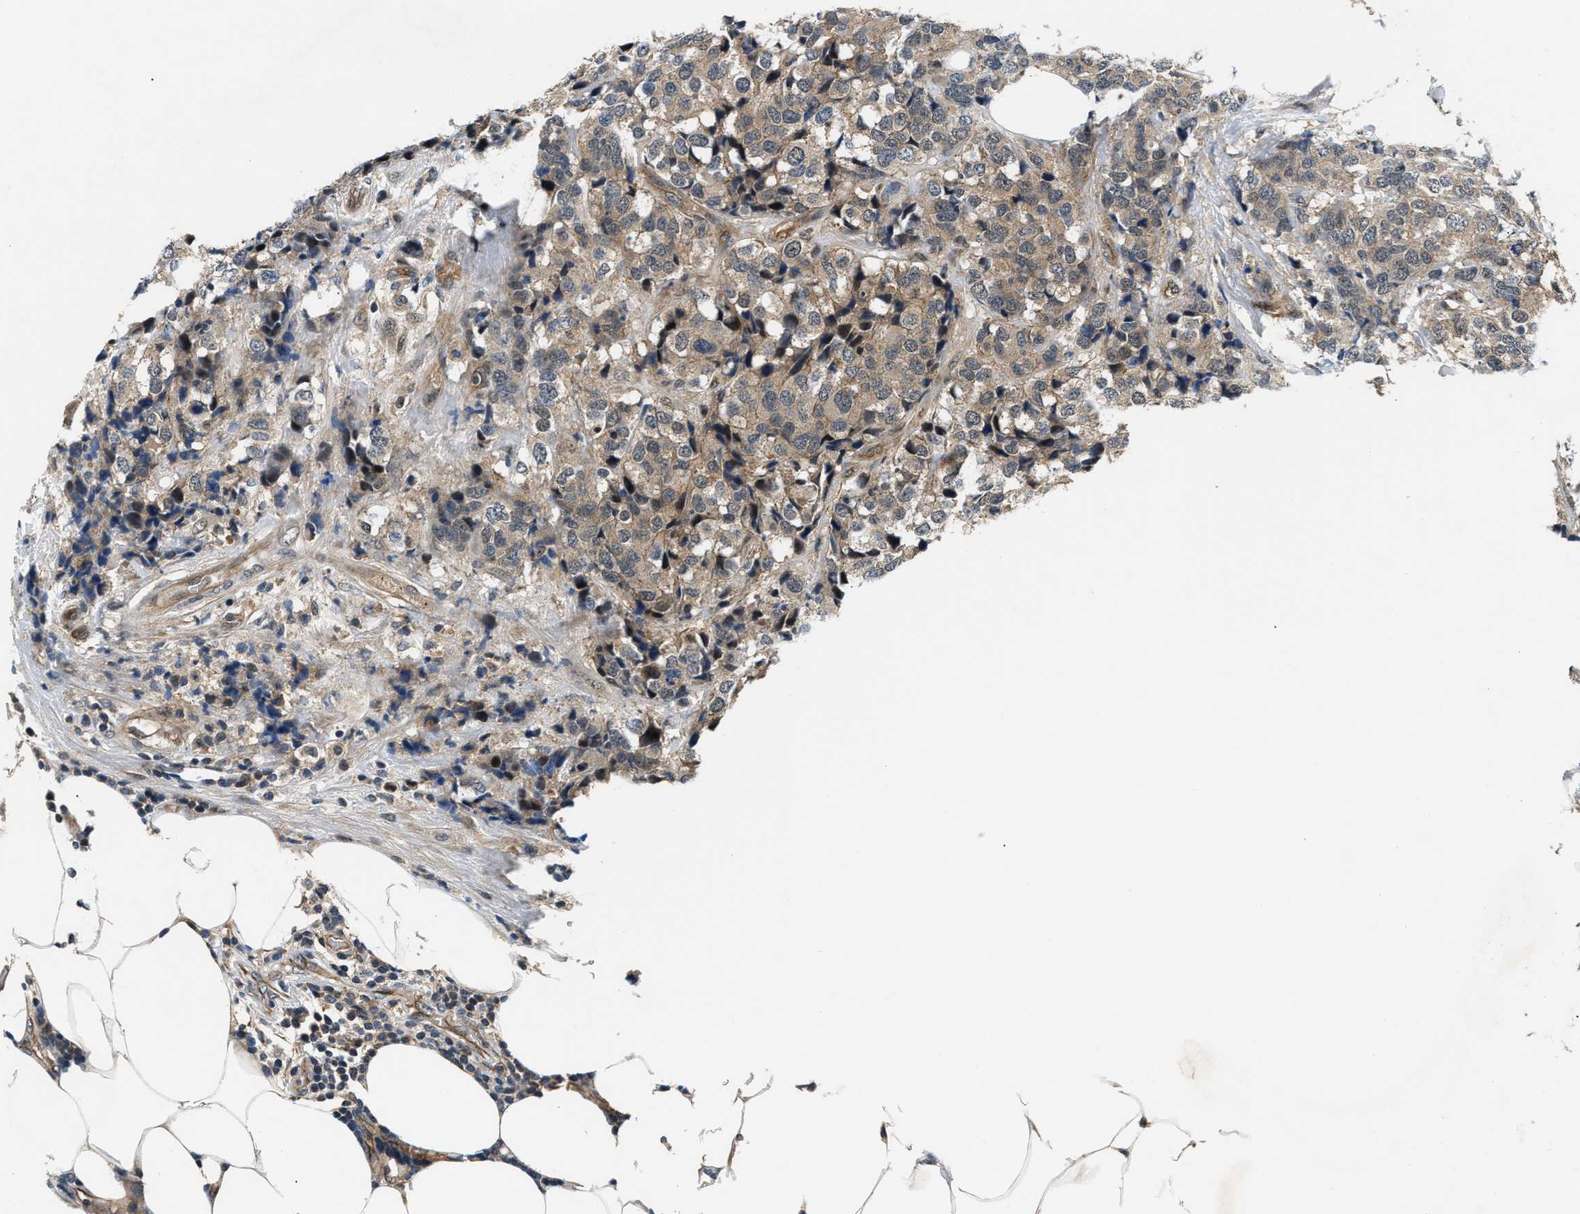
{"staining": {"intensity": "weak", "quantity": ">75%", "location": "cytoplasmic/membranous"}, "tissue": "breast cancer", "cell_type": "Tumor cells", "image_type": "cancer", "snomed": [{"axis": "morphology", "description": "Lobular carcinoma"}, {"axis": "topography", "description": "Breast"}], "caption": "Human breast lobular carcinoma stained for a protein (brown) reveals weak cytoplasmic/membranous positive staining in about >75% of tumor cells.", "gene": "COPS2", "patient": {"sex": "female", "age": 59}}